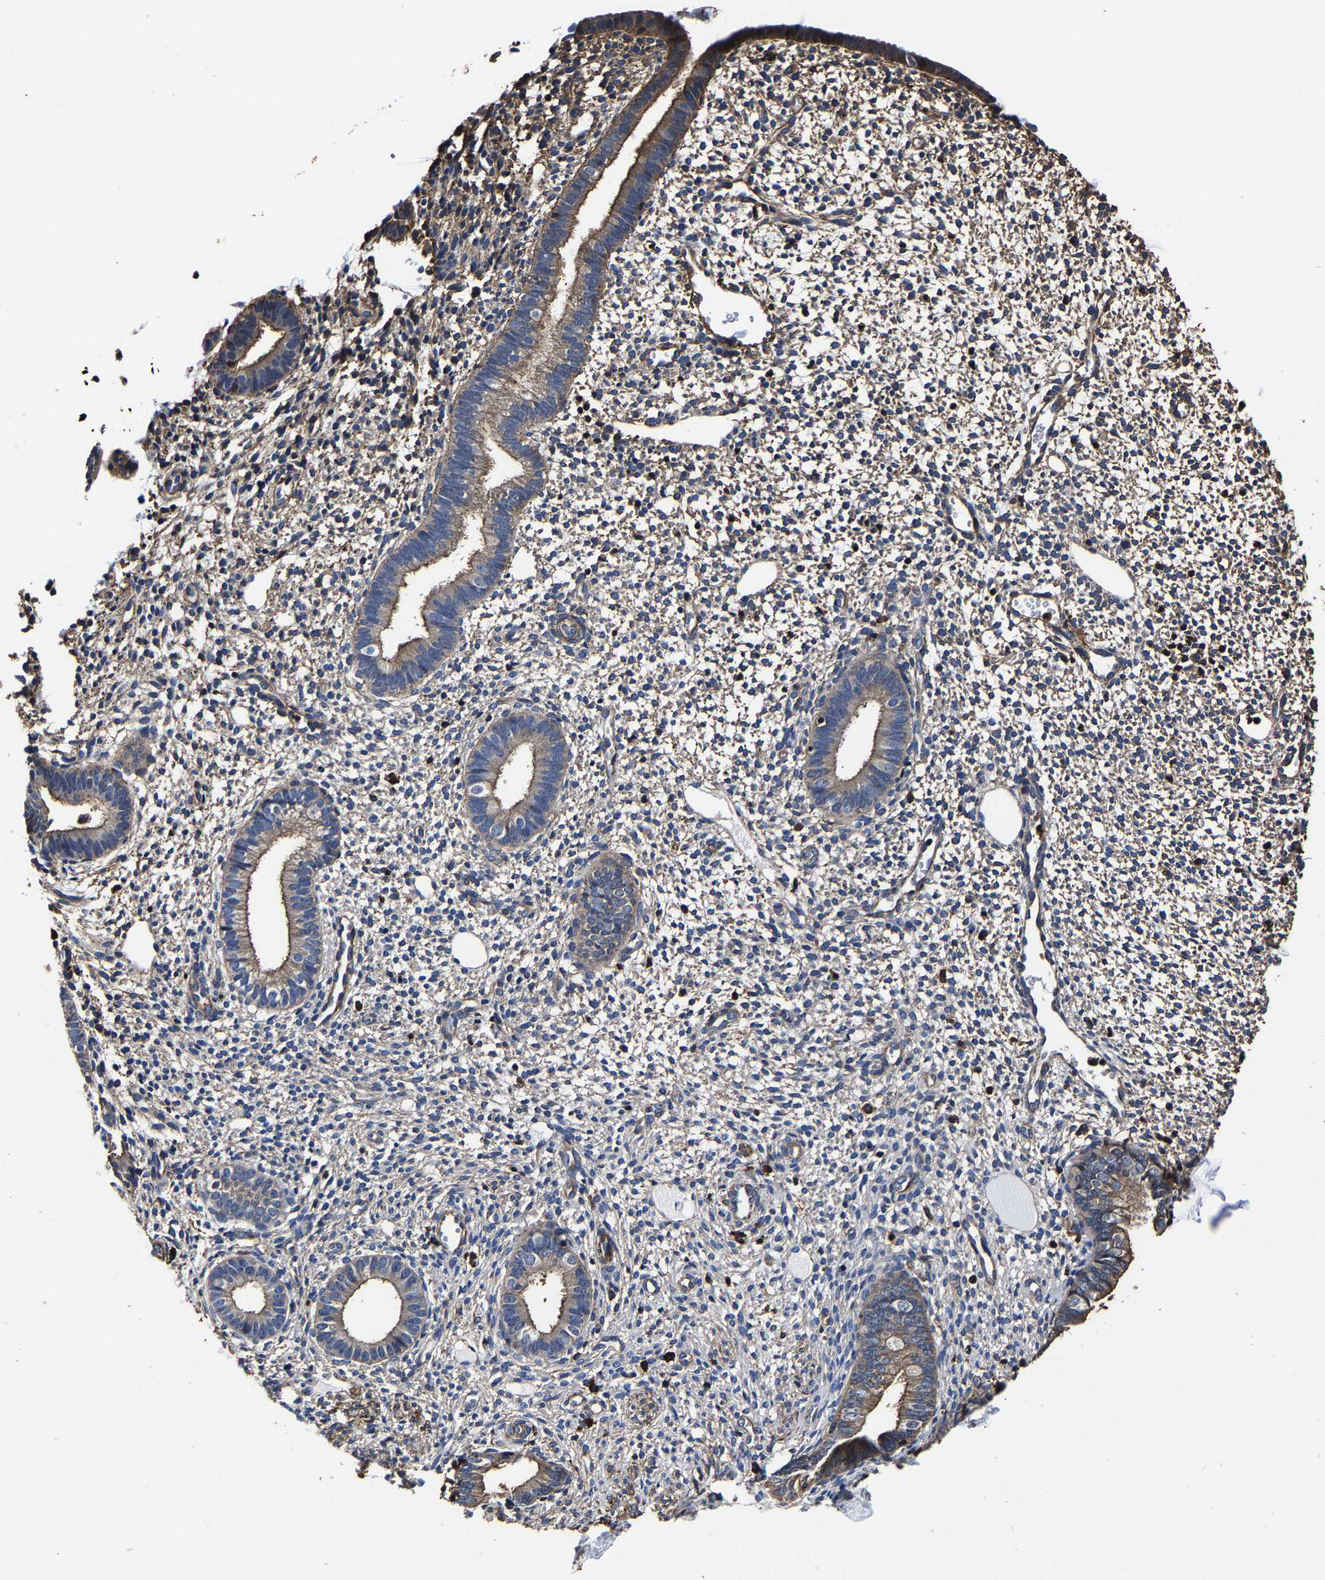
{"staining": {"intensity": "weak", "quantity": "25%-75%", "location": "cytoplasmic/membranous"}, "tissue": "endometrium", "cell_type": "Cells in endometrial stroma", "image_type": "normal", "snomed": [{"axis": "morphology", "description": "Normal tissue, NOS"}, {"axis": "topography", "description": "Endometrium"}], "caption": "A high-resolution histopathology image shows immunohistochemistry (IHC) staining of normal endometrium, which reveals weak cytoplasmic/membranous staining in about 25%-75% of cells in endometrial stroma.", "gene": "SSH3", "patient": {"sex": "female", "age": 46}}